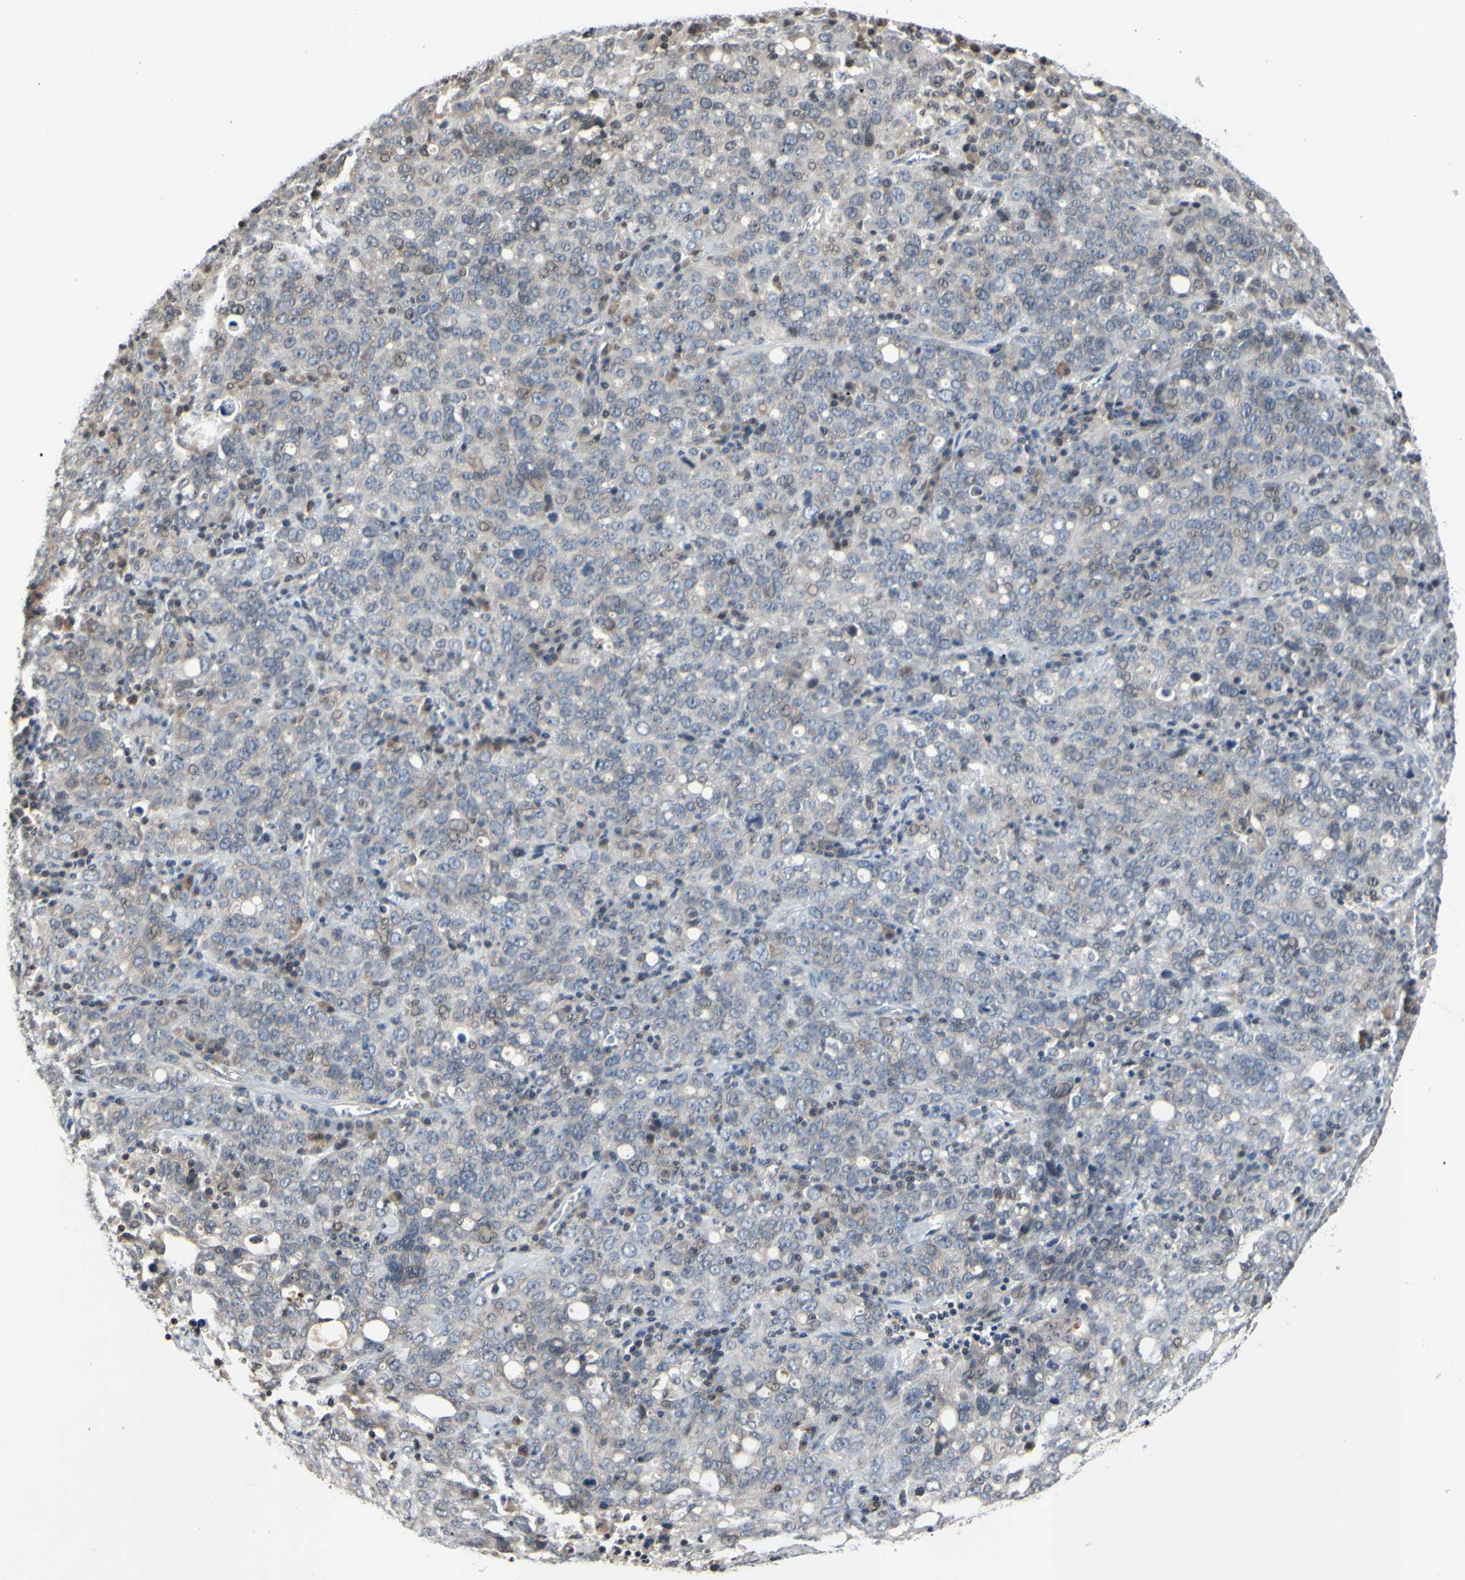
{"staining": {"intensity": "negative", "quantity": "none", "location": "none"}, "tissue": "ovarian cancer", "cell_type": "Tumor cells", "image_type": "cancer", "snomed": [{"axis": "morphology", "description": "Carcinoma, endometroid"}, {"axis": "topography", "description": "Ovary"}], "caption": "This is an IHC photomicrograph of human ovarian cancer. There is no expression in tumor cells.", "gene": "ARG1", "patient": {"sex": "female", "age": 62}}